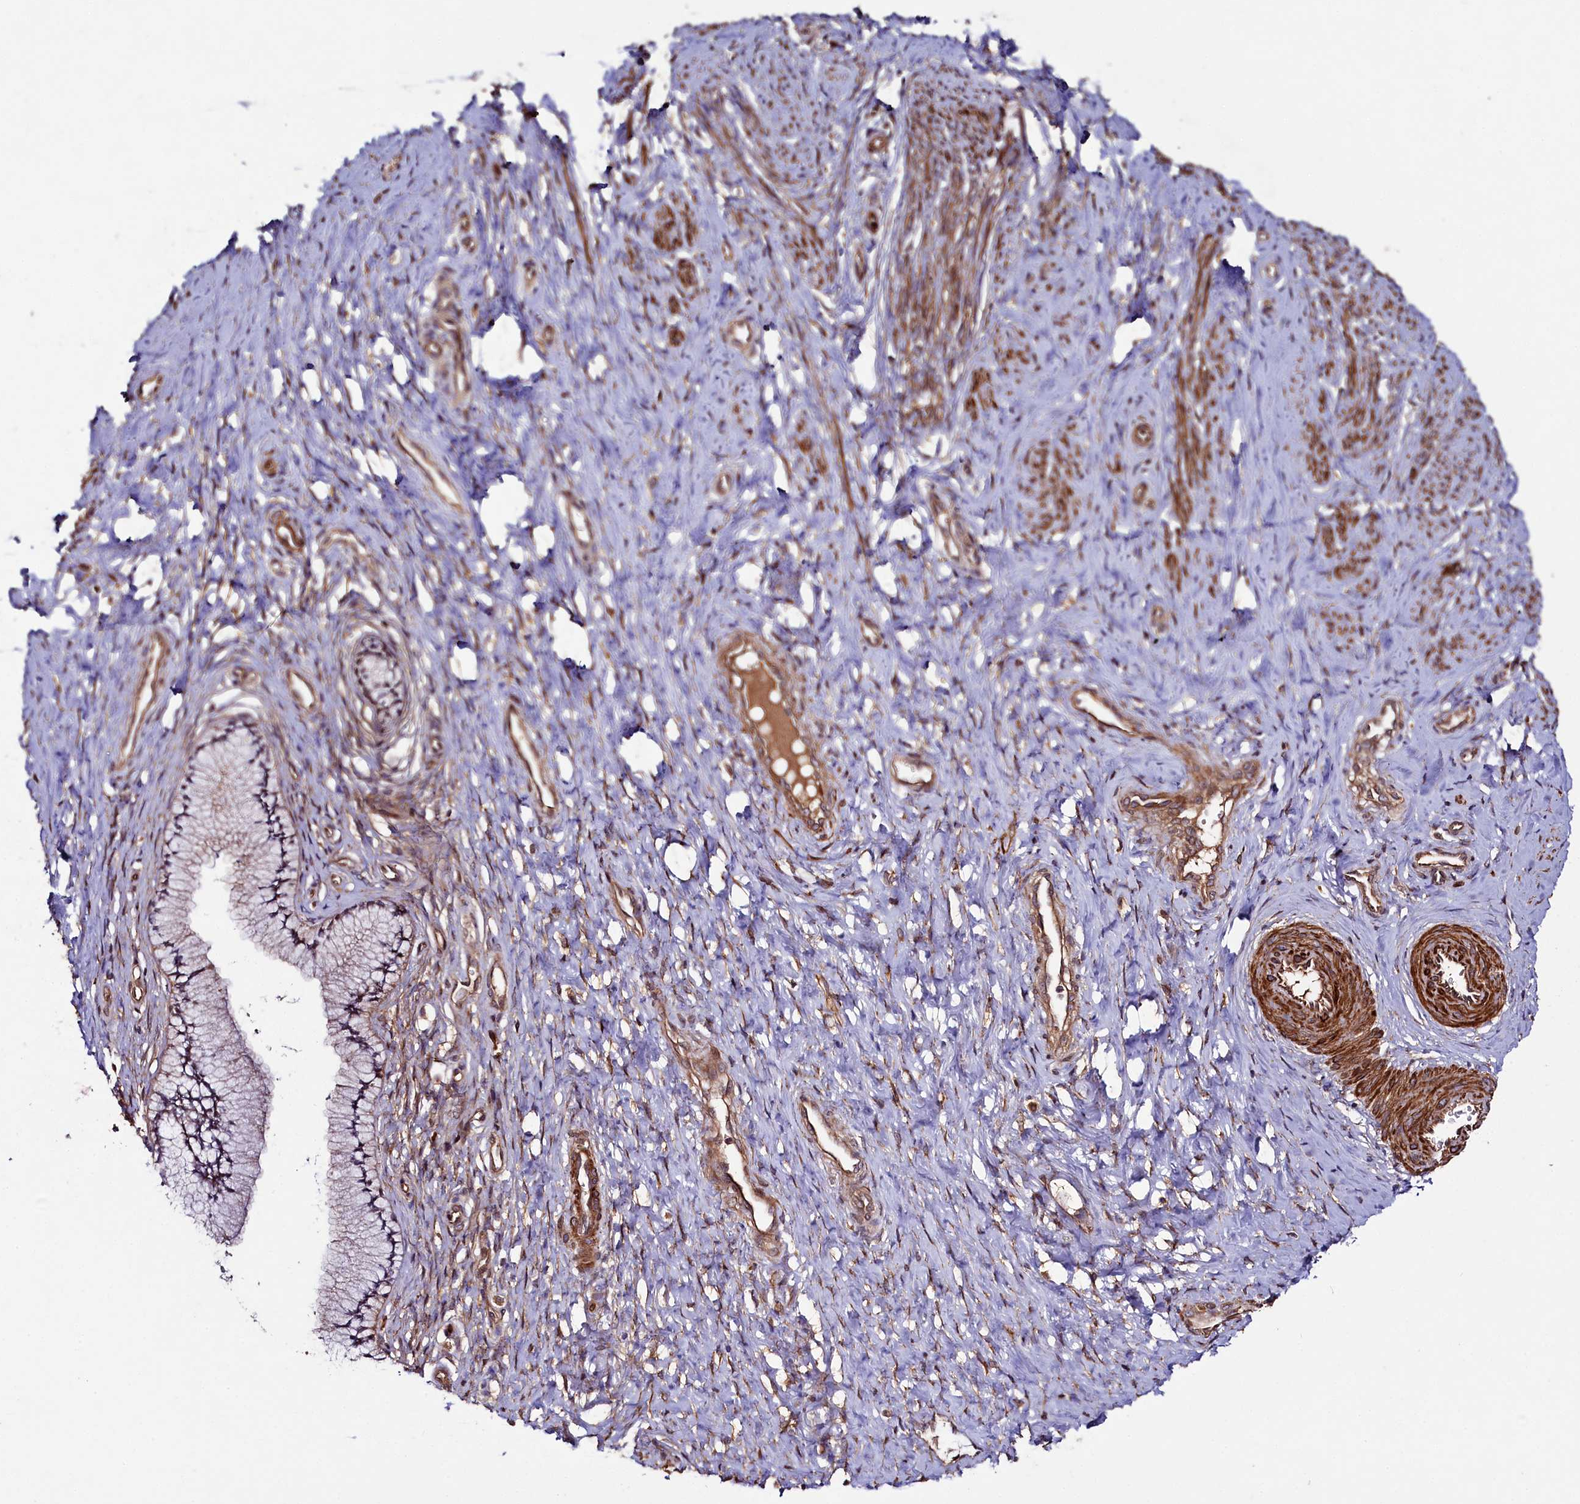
{"staining": {"intensity": "moderate", "quantity": "25%-75%", "location": "cytoplasmic/membranous"}, "tissue": "cervix", "cell_type": "Glandular cells", "image_type": "normal", "snomed": [{"axis": "morphology", "description": "Normal tissue, NOS"}, {"axis": "topography", "description": "Cervix"}], "caption": "A high-resolution image shows immunohistochemistry (IHC) staining of benign cervix, which shows moderate cytoplasmic/membranous staining in about 25%-75% of glandular cells. (DAB IHC with brightfield microscopy, high magnification).", "gene": "CCDC102A", "patient": {"sex": "female", "age": 36}}